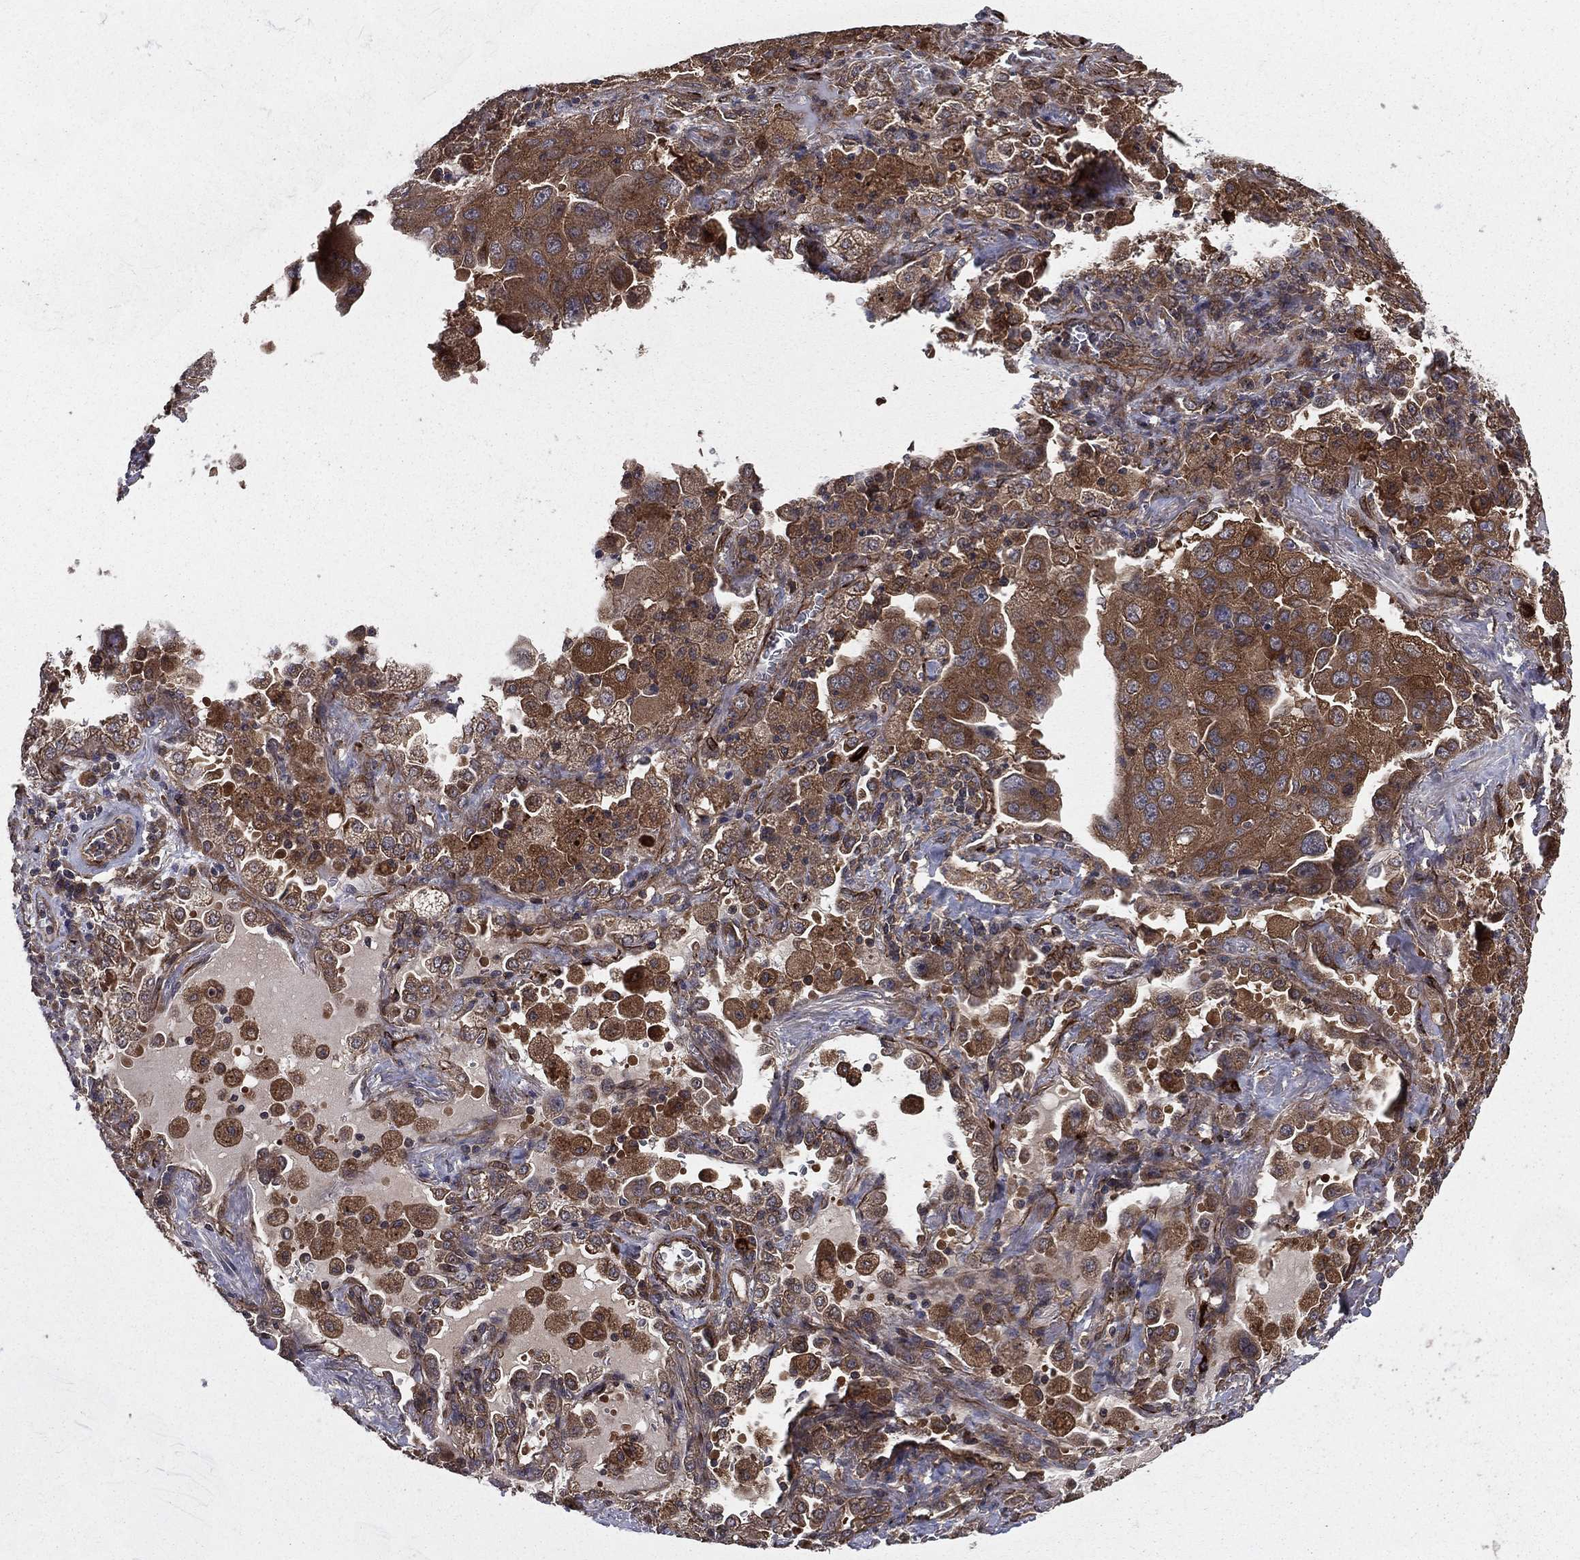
{"staining": {"intensity": "moderate", "quantity": ">75%", "location": "cytoplasmic/membranous"}, "tissue": "lung cancer", "cell_type": "Tumor cells", "image_type": "cancer", "snomed": [{"axis": "morphology", "description": "Adenocarcinoma, NOS"}, {"axis": "topography", "description": "Lung"}], "caption": "A brown stain shows moderate cytoplasmic/membranous staining of a protein in lung cancer tumor cells.", "gene": "CERT1", "patient": {"sex": "female", "age": 61}}